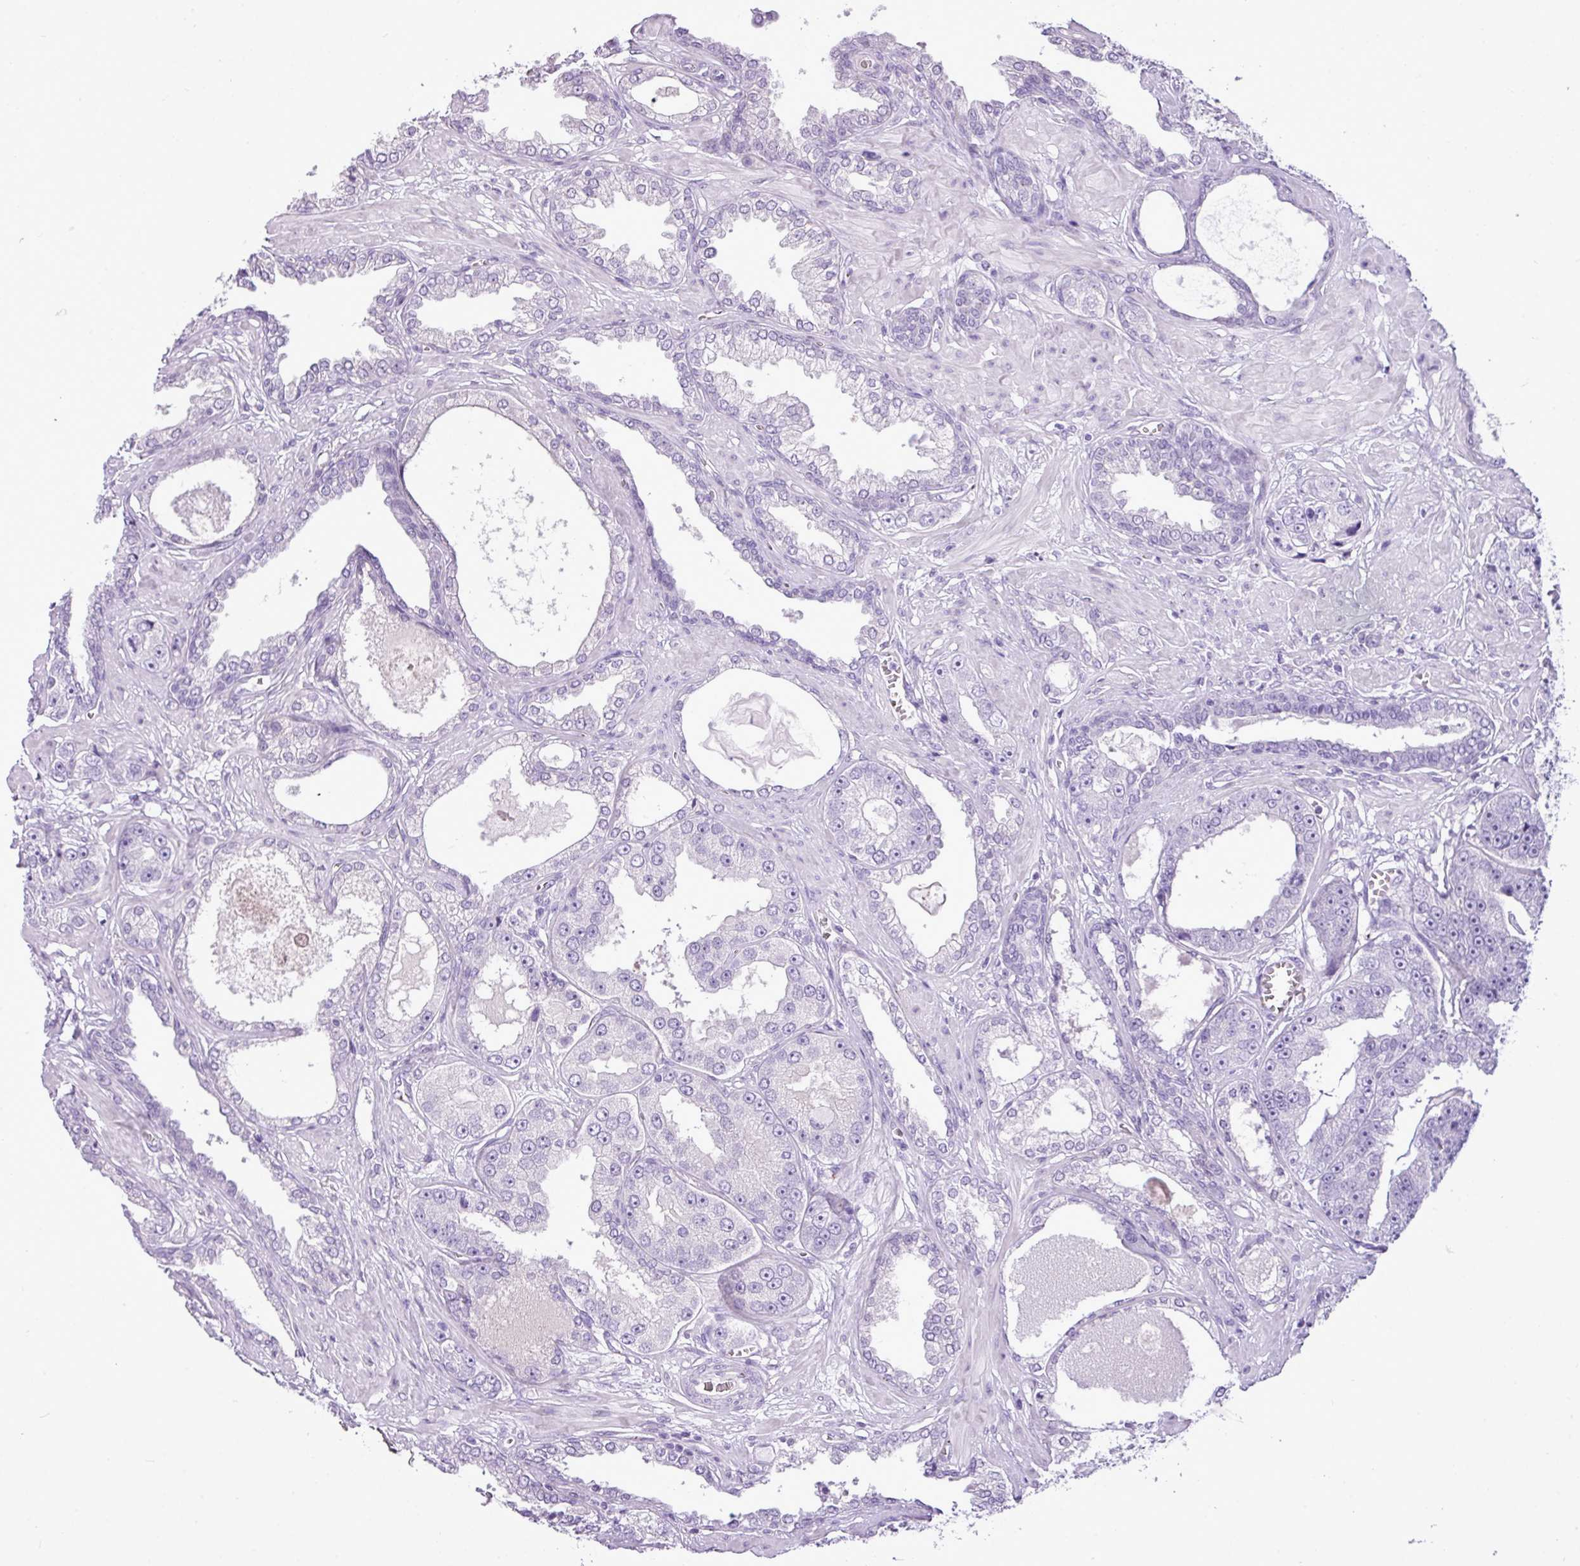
{"staining": {"intensity": "negative", "quantity": "none", "location": "none"}, "tissue": "prostate cancer", "cell_type": "Tumor cells", "image_type": "cancer", "snomed": [{"axis": "morphology", "description": "Adenocarcinoma, High grade"}, {"axis": "topography", "description": "Prostate"}], "caption": "Immunohistochemistry histopathology image of prostate adenocarcinoma (high-grade) stained for a protein (brown), which exhibits no positivity in tumor cells.", "gene": "FAM43A", "patient": {"sex": "male", "age": 71}}